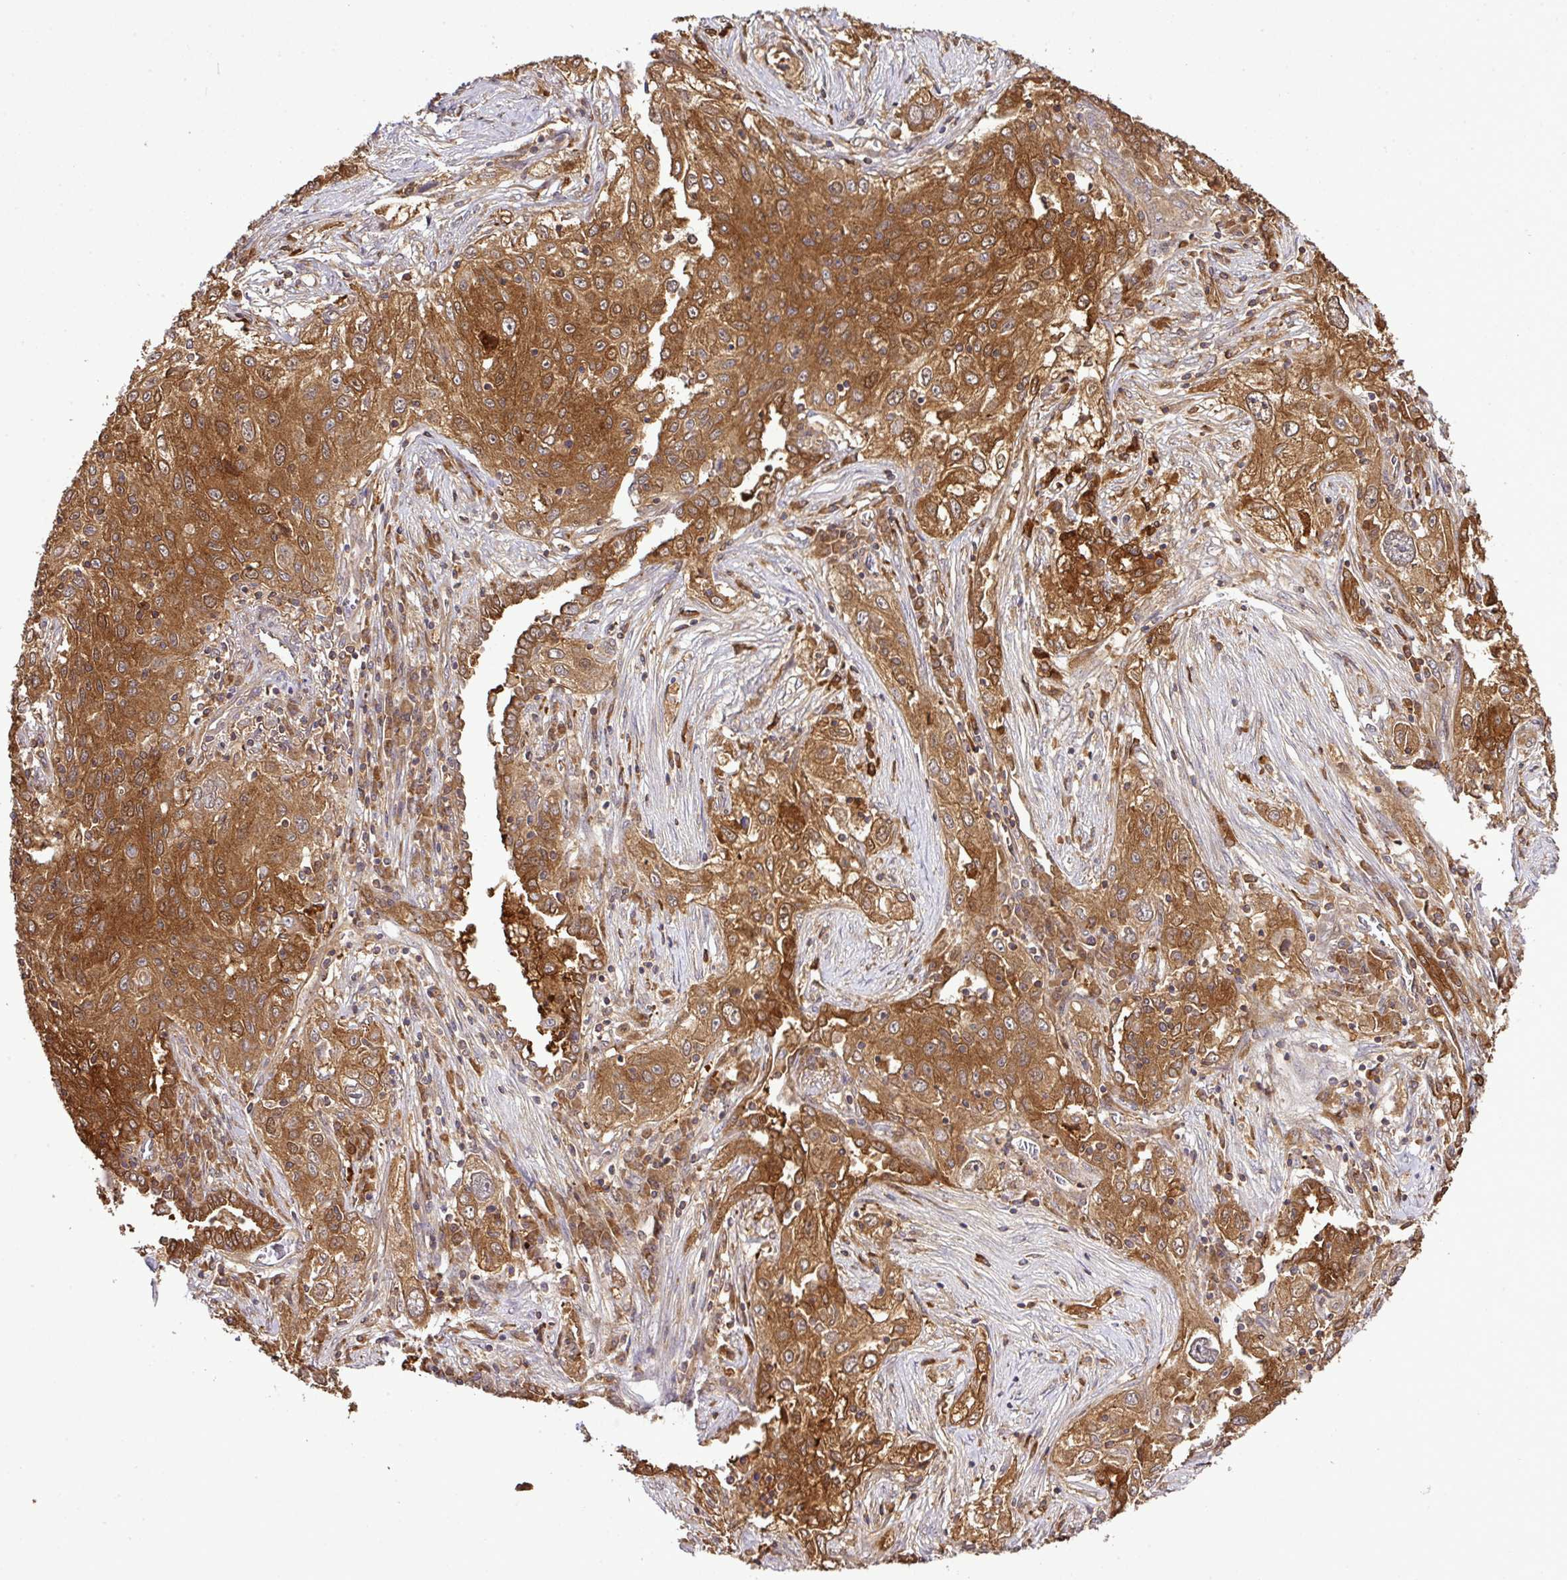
{"staining": {"intensity": "moderate", "quantity": ">75%", "location": "cytoplasmic/membranous"}, "tissue": "lung cancer", "cell_type": "Tumor cells", "image_type": "cancer", "snomed": [{"axis": "morphology", "description": "Squamous cell carcinoma, NOS"}, {"axis": "topography", "description": "Lung"}], "caption": "Approximately >75% of tumor cells in lung cancer reveal moderate cytoplasmic/membranous protein staining as visualized by brown immunohistochemical staining.", "gene": "TMEM107", "patient": {"sex": "female", "age": 69}}